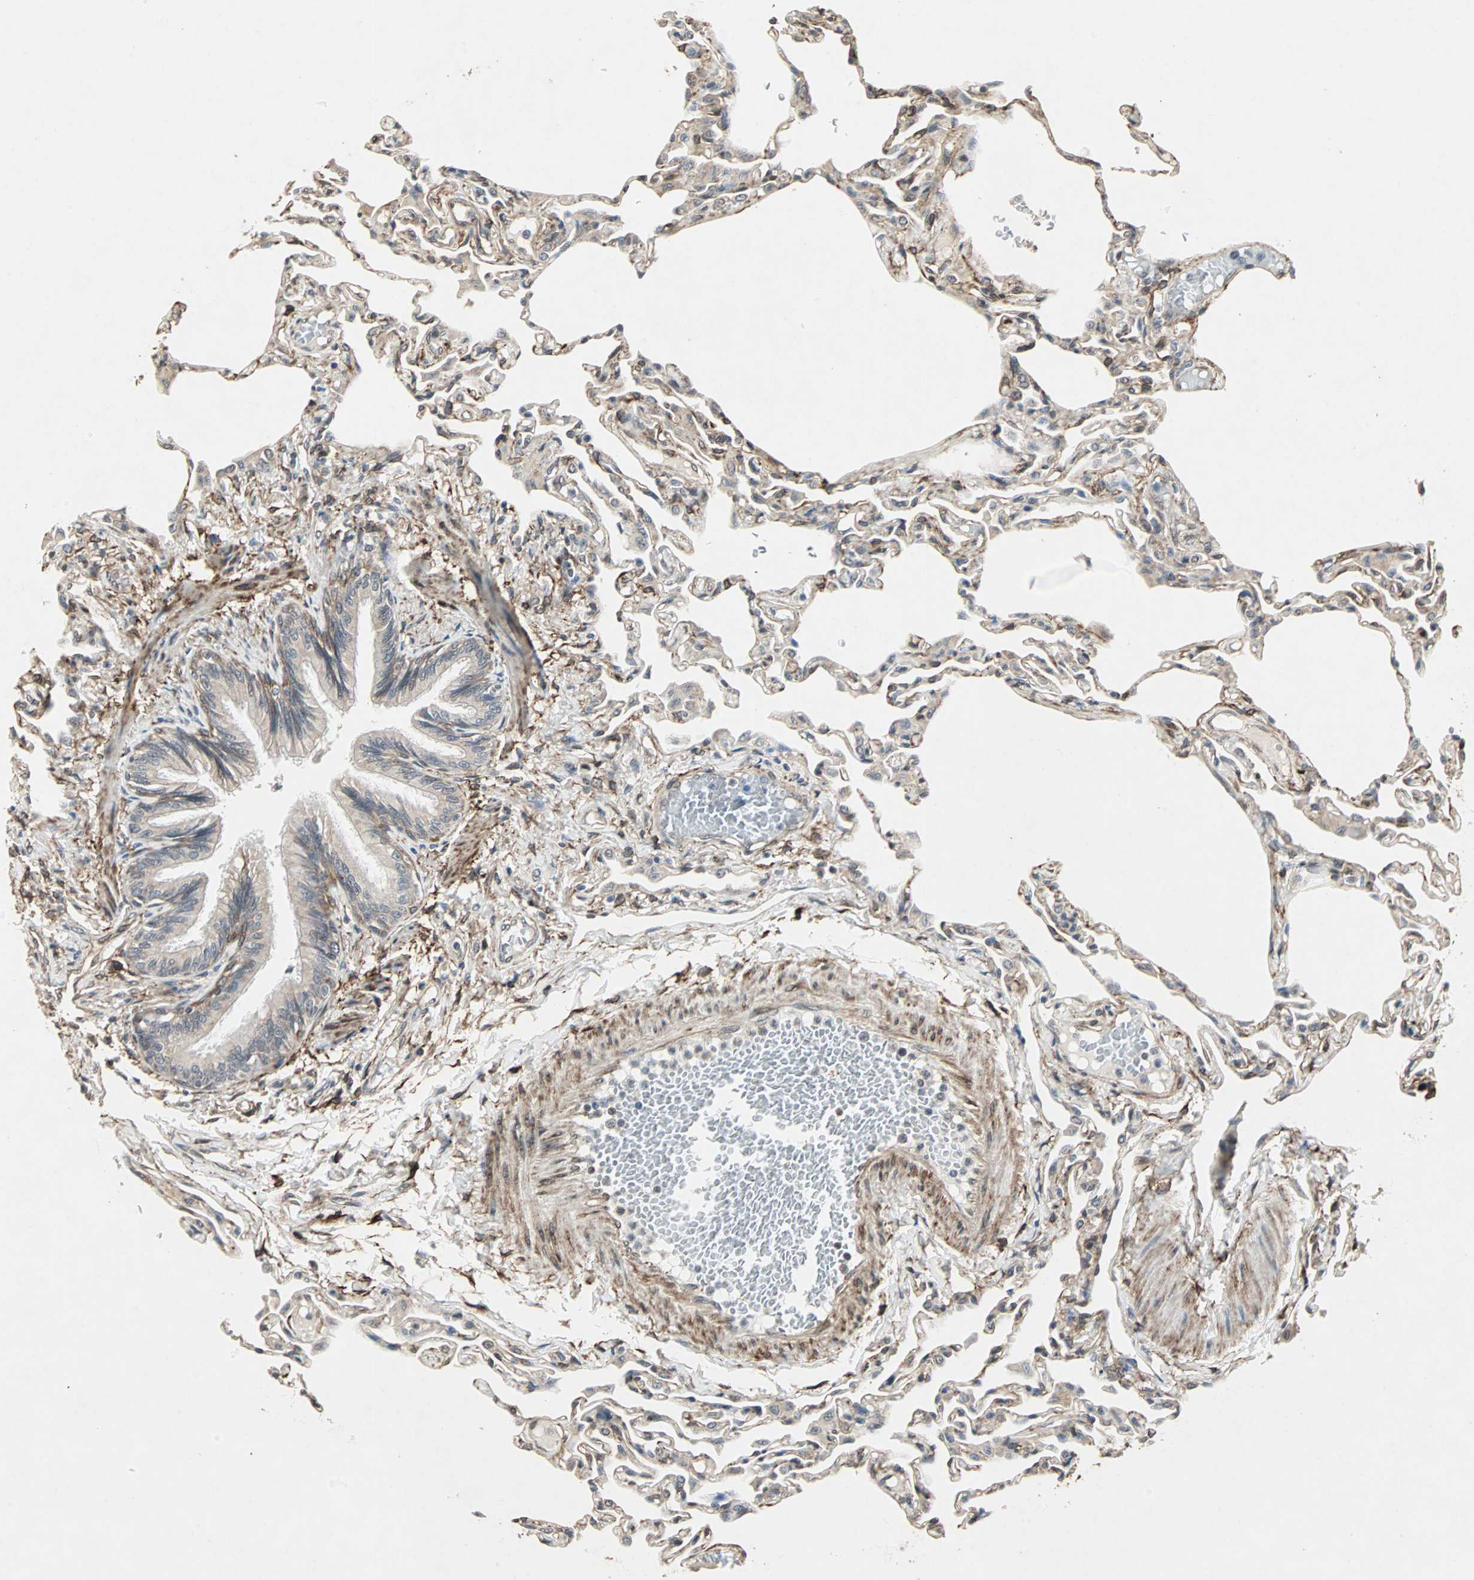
{"staining": {"intensity": "moderate", "quantity": "<25%", "location": "cytoplasmic/membranous"}, "tissue": "lung", "cell_type": "Alveolar cells", "image_type": "normal", "snomed": [{"axis": "morphology", "description": "Normal tissue, NOS"}, {"axis": "topography", "description": "Lung"}], "caption": "A brown stain highlights moderate cytoplasmic/membranous staining of a protein in alveolar cells of normal human lung.", "gene": "TRPV4", "patient": {"sex": "female", "age": 49}}